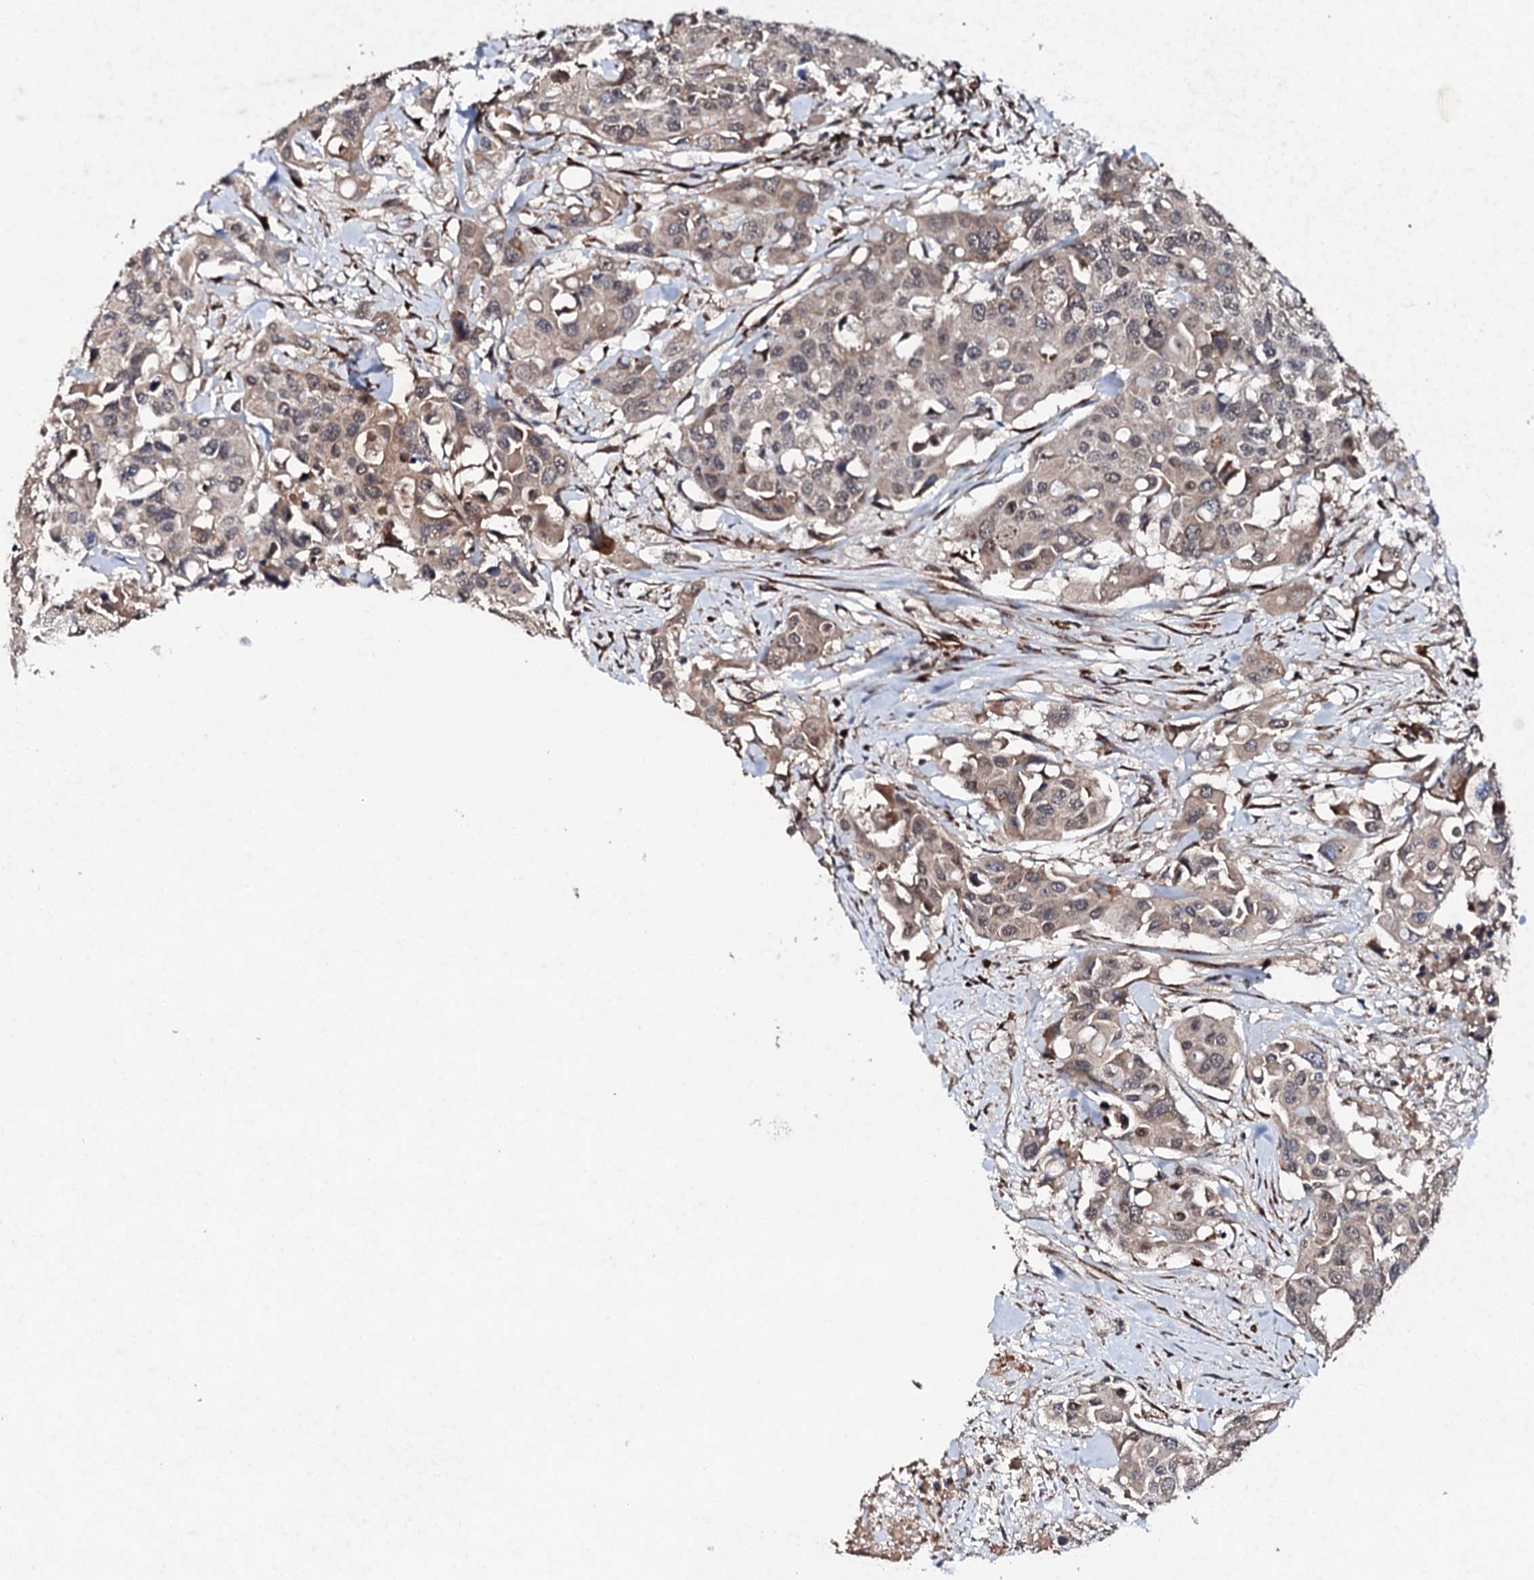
{"staining": {"intensity": "weak", "quantity": "<25%", "location": "cytoplasmic/membranous"}, "tissue": "colorectal cancer", "cell_type": "Tumor cells", "image_type": "cancer", "snomed": [{"axis": "morphology", "description": "Adenocarcinoma, NOS"}, {"axis": "topography", "description": "Colon"}], "caption": "Adenocarcinoma (colorectal) stained for a protein using IHC shows no expression tumor cells.", "gene": "FAM111A", "patient": {"sex": "male", "age": 77}}